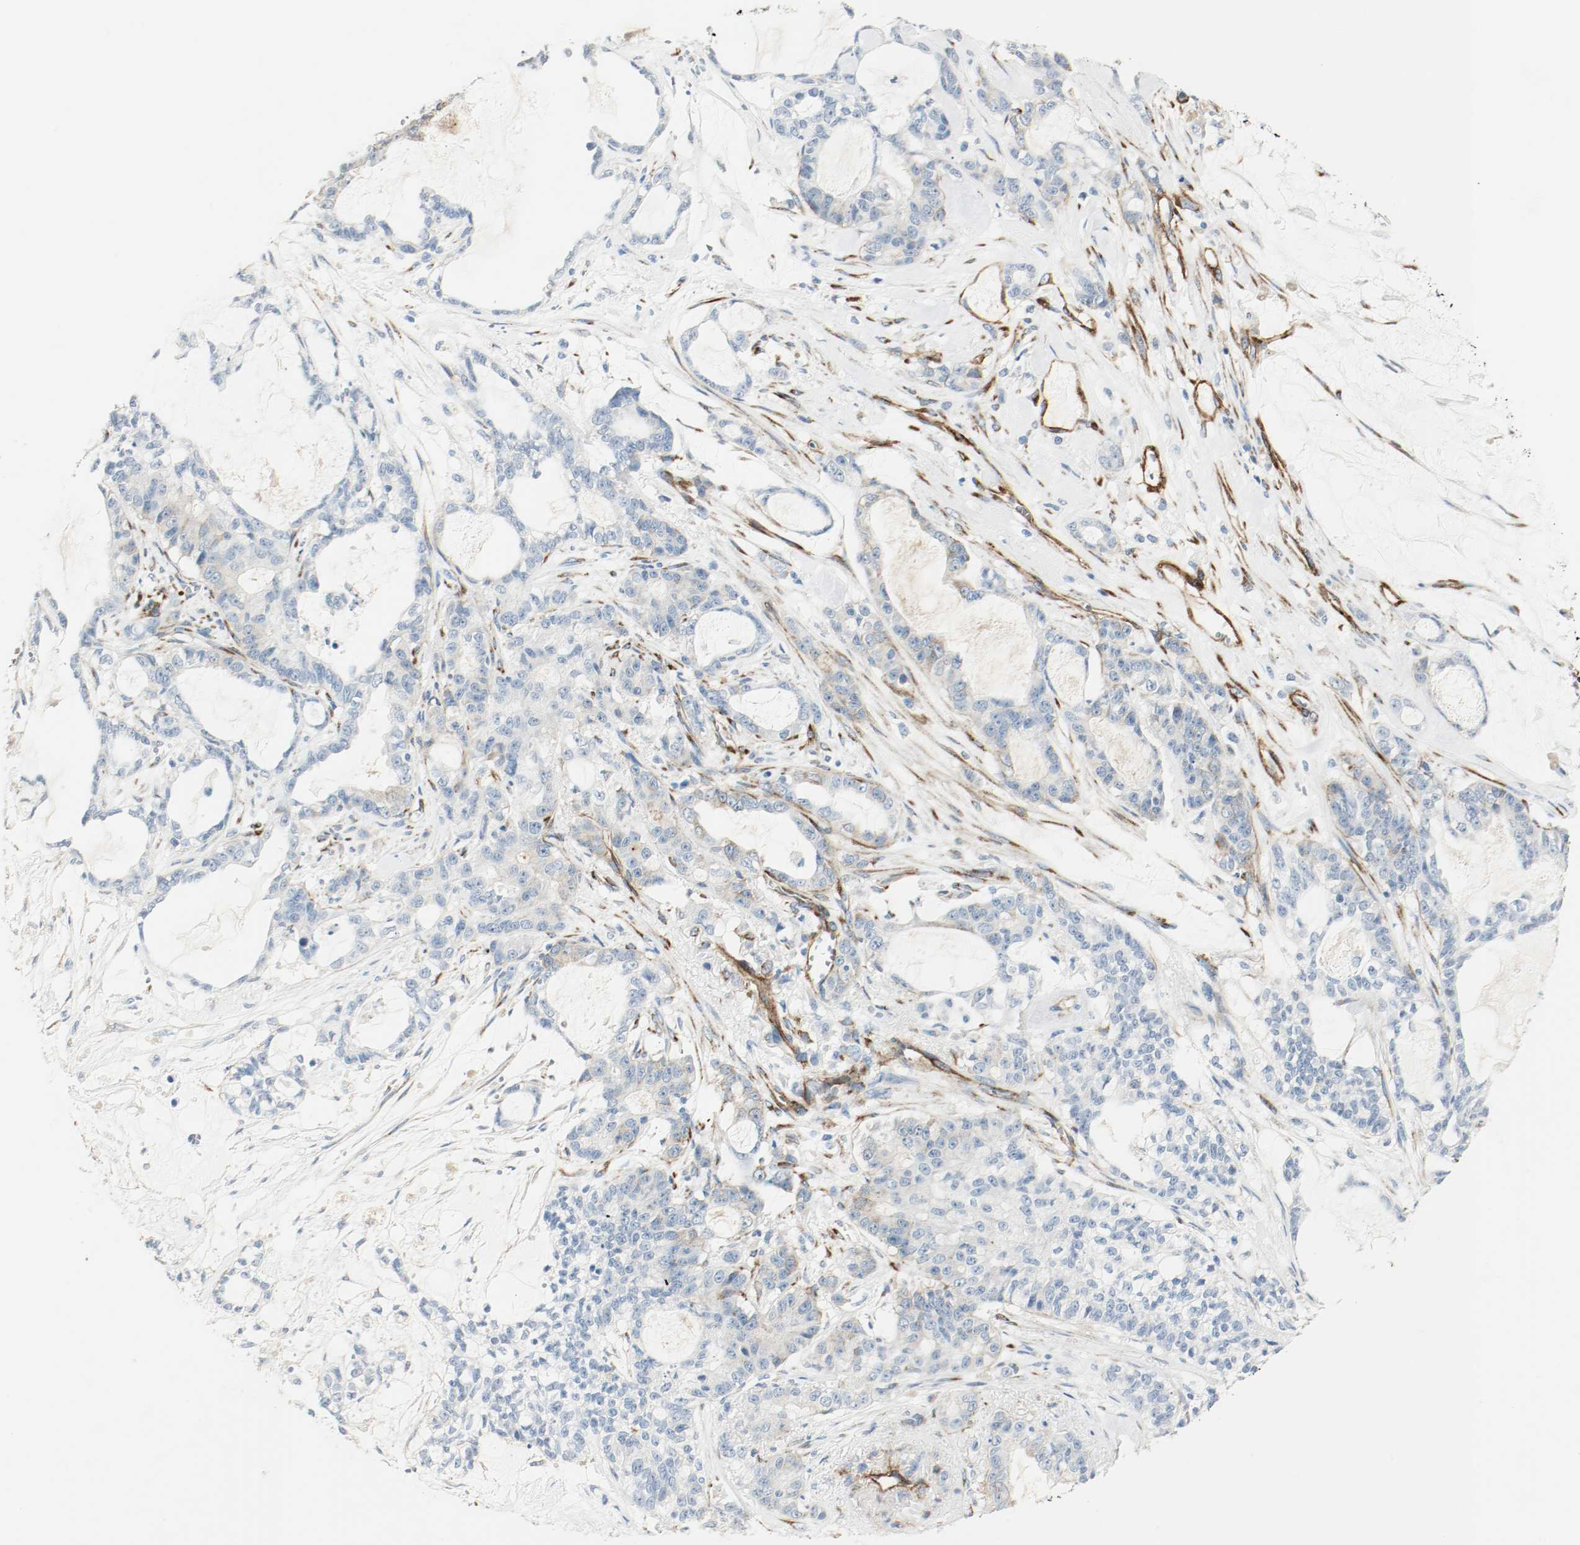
{"staining": {"intensity": "weak", "quantity": "<25%", "location": "cytoplasmic/membranous"}, "tissue": "pancreatic cancer", "cell_type": "Tumor cells", "image_type": "cancer", "snomed": [{"axis": "morphology", "description": "Adenocarcinoma, NOS"}, {"axis": "topography", "description": "Pancreas"}], "caption": "This image is of pancreatic cancer (adenocarcinoma) stained with immunohistochemistry to label a protein in brown with the nuclei are counter-stained blue. There is no expression in tumor cells.", "gene": "LAMB1", "patient": {"sex": "female", "age": 73}}